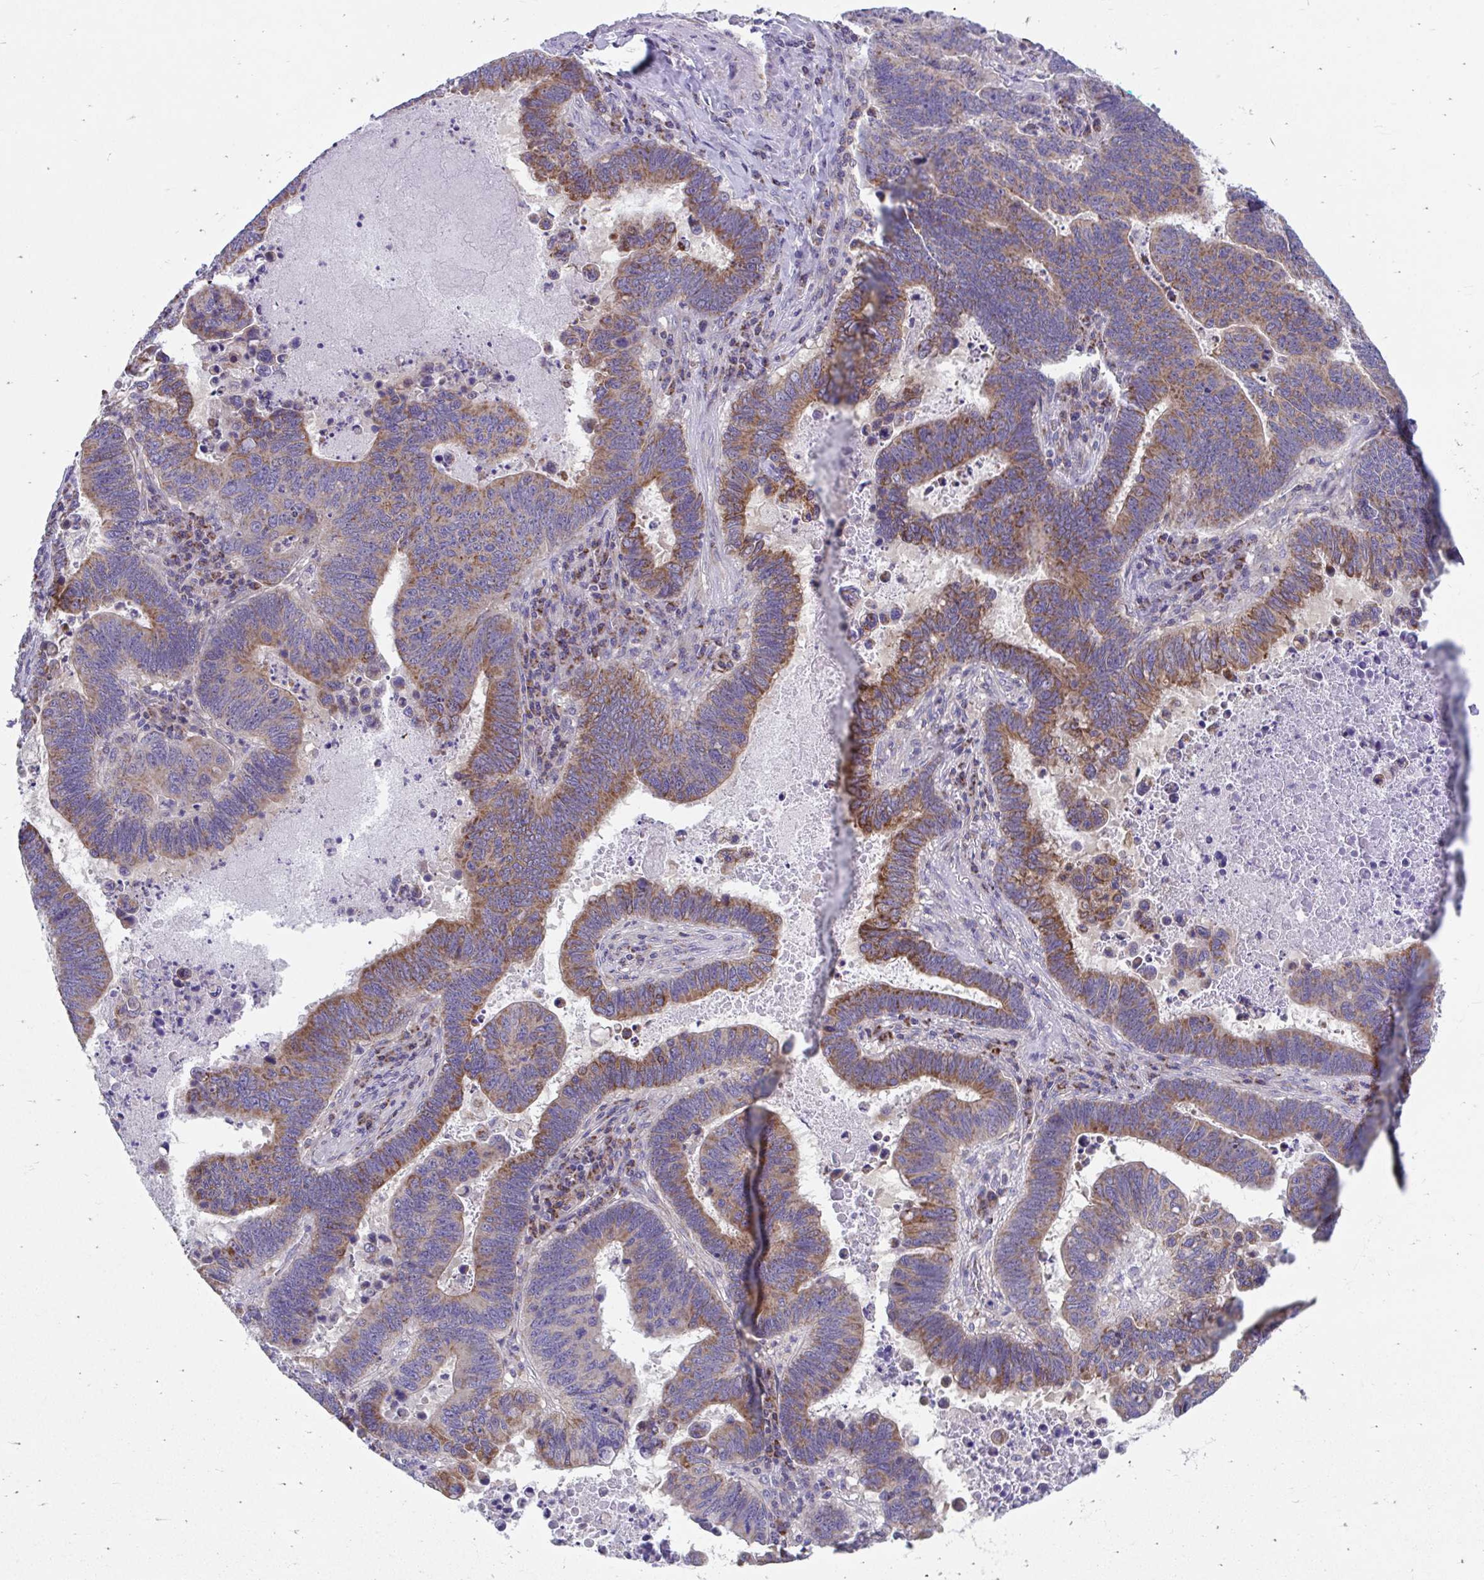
{"staining": {"intensity": "moderate", "quantity": ">75%", "location": "cytoplasmic/membranous"}, "tissue": "lung cancer", "cell_type": "Tumor cells", "image_type": "cancer", "snomed": [{"axis": "morphology", "description": "Aneuploidy"}, {"axis": "morphology", "description": "Adenocarcinoma, NOS"}, {"axis": "morphology", "description": "Adenocarcinoma primary or metastatic"}, {"axis": "topography", "description": "Lung"}], "caption": "Immunohistochemical staining of lung cancer demonstrates medium levels of moderate cytoplasmic/membranous positivity in about >75% of tumor cells.", "gene": "FHIP1B", "patient": {"sex": "female", "age": 75}}